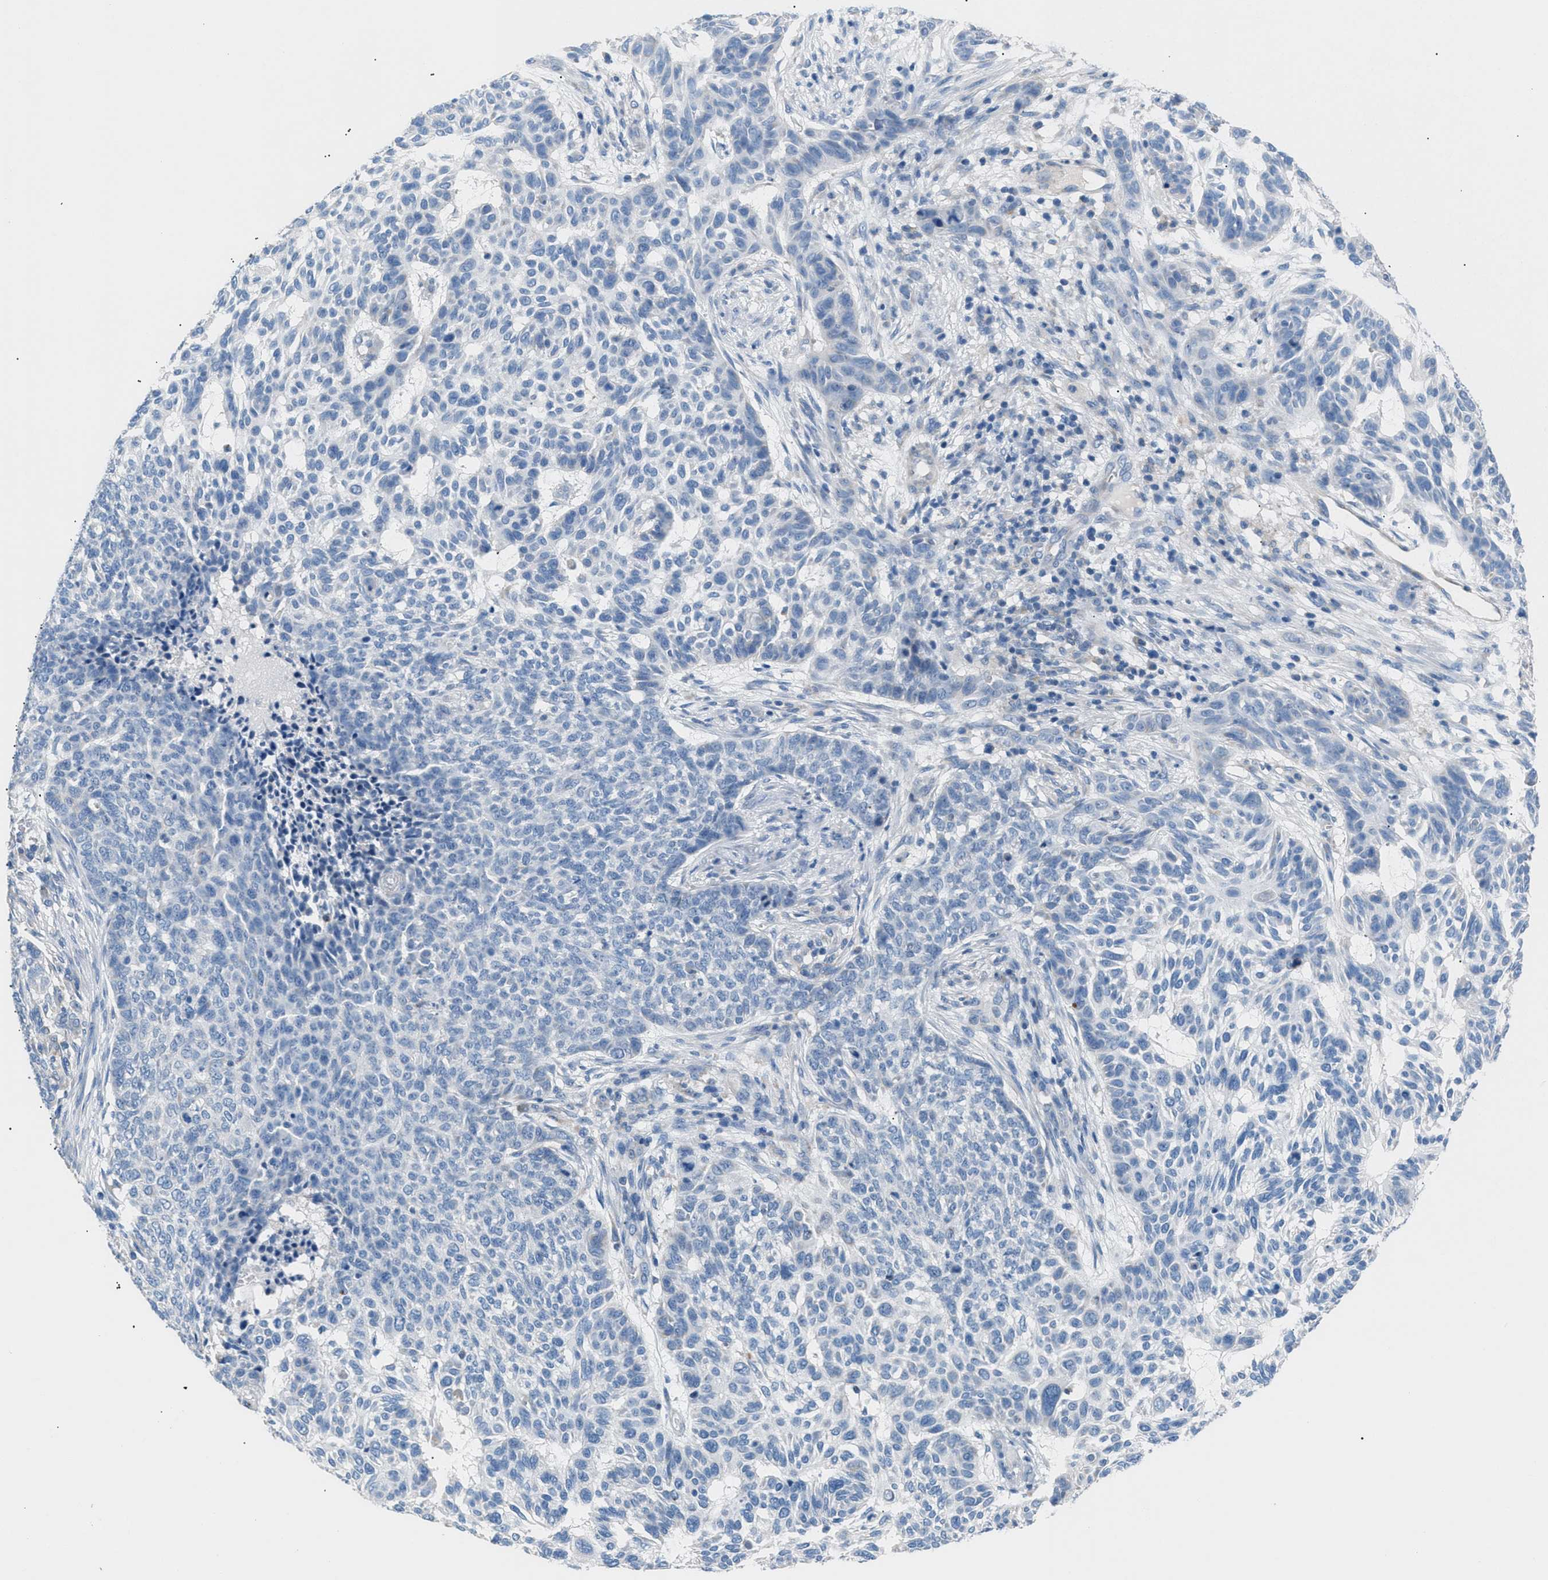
{"staining": {"intensity": "negative", "quantity": "none", "location": "none"}, "tissue": "skin cancer", "cell_type": "Tumor cells", "image_type": "cancer", "snomed": [{"axis": "morphology", "description": "Basal cell carcinoma"}, {"axis": "topography", "description": "Skin"}], "caption": "Immunohistochemical staining of human basal cell carcinoma (skin) demonstrates no significant staining in tumor cells.", "gene": "ILDR1", "patient": {"sex": "male", "age": 85}}